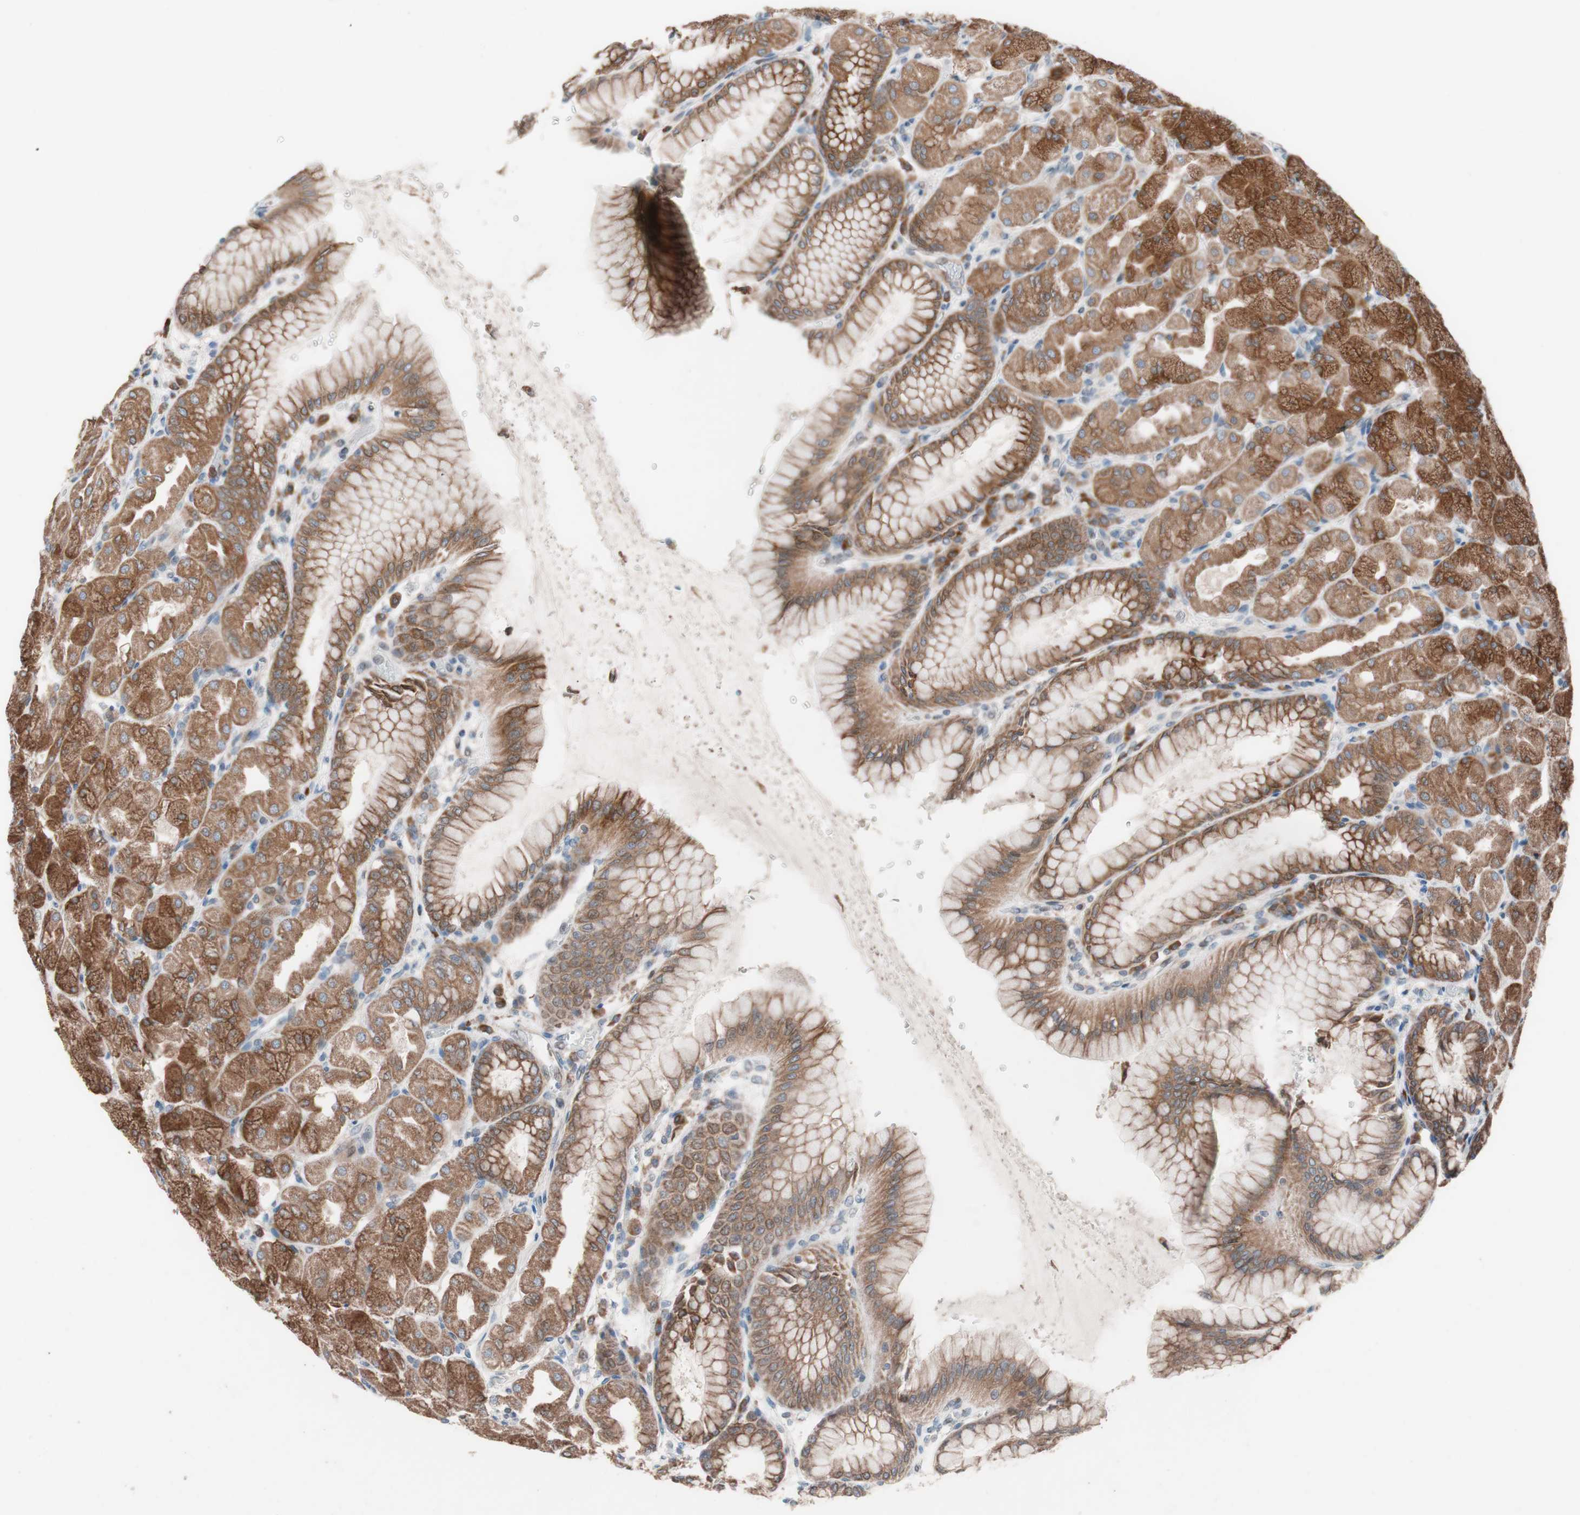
{"staining": {"intensity": "strong", "quantity": ">75%", "location": "cytoplasmic/membranous"}, "tissue": "stomach", "cell_type": "Glandular cells", "image_type": "normal", "snomed": [{"axis": "morphology", "description": "Normal tissue, NOS"}, {"axis": "topography", "description": "Stomach, upper"}], "caption": "A high-resolution micrograph shows immunohistochemistry (IHC) staining of unremarkable stomach, which reveals strong cytoplasmic/membranous positivity in approximately >75% of glandular cells.", "gene": "FAAH", "patient": {"sex": "female", "age": 56}}